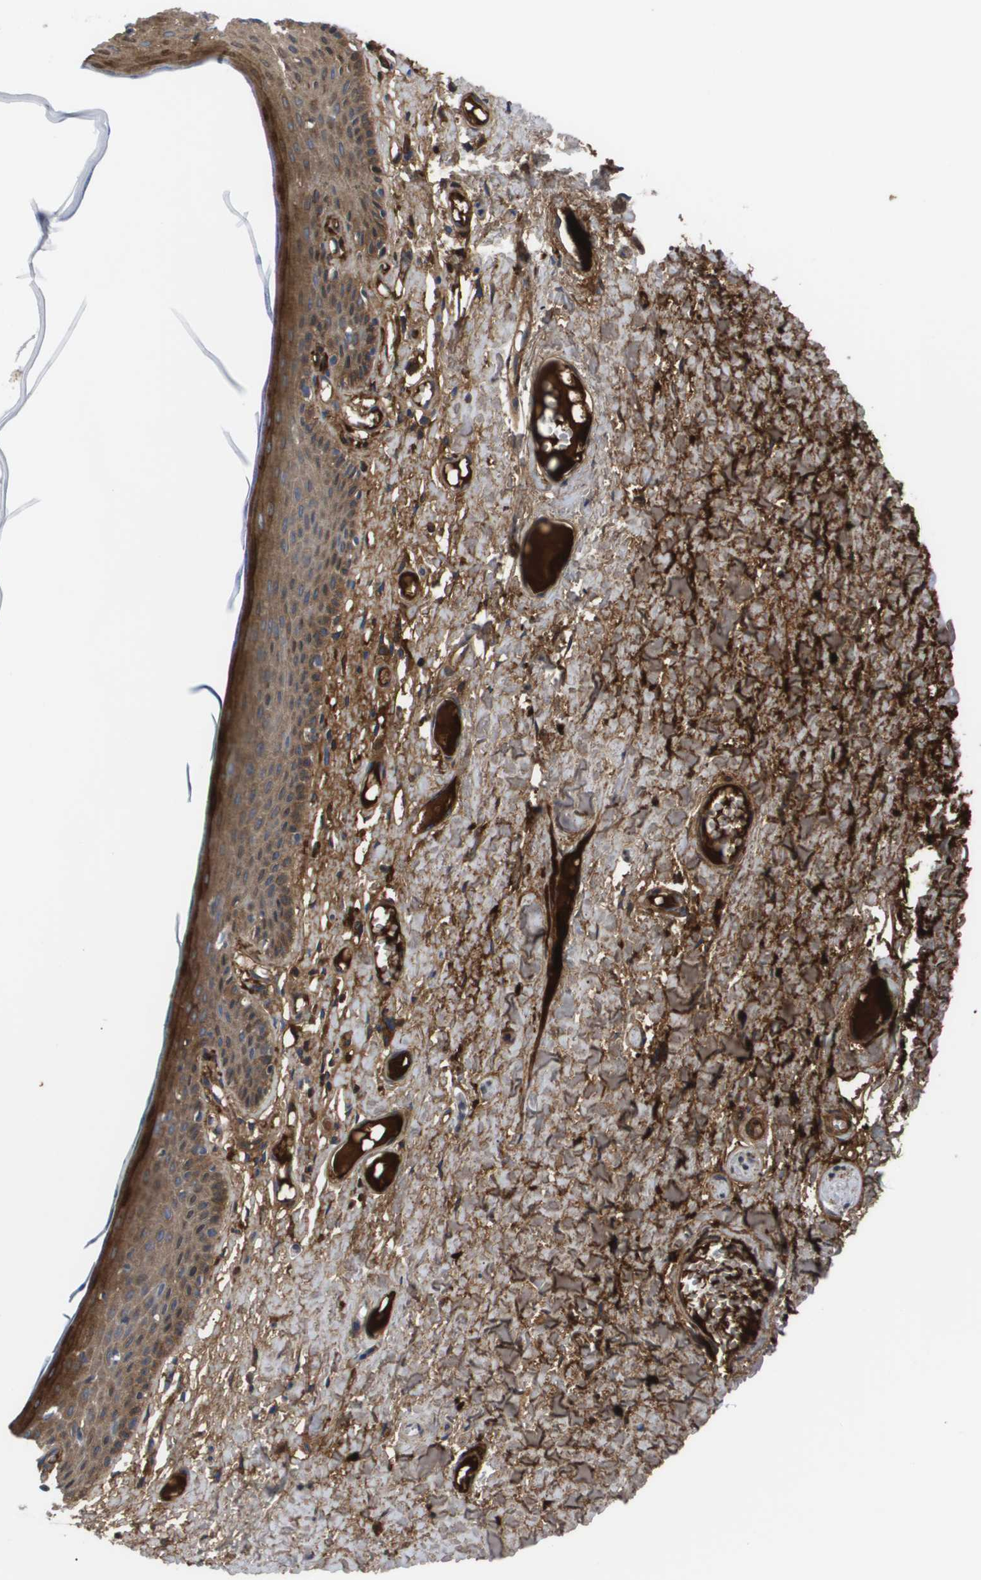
{"staining": {"intensity": "moderate", "quantity": ">75%", "location": "cytoplasmic/membranous"}, "tissue": "skin", "cell_type": "Epidermal cells", "image_type": "normal", "snomed": [{"axis": "morphology", "description": "Normal tissue, NOS"}, {"axis": "topography", "description": "Adipose tissue"}, {"axis": "topography", "description": "Vascular tissue"}, {"axis": "topography", "description": "Anal"}, {"axis": "topography", "description": "Peripheral nerve tissue"}], "caption": "DAB (3,3'-diaminobenzidine) immunohistochemical staining of unremarkable skin exhibits moderate cytoplasmic/membranous protein positivity in approximately >75% of epidermal cells.", "gene": "SERPINA6", "patient": {"sex": "female", "age": 54}}